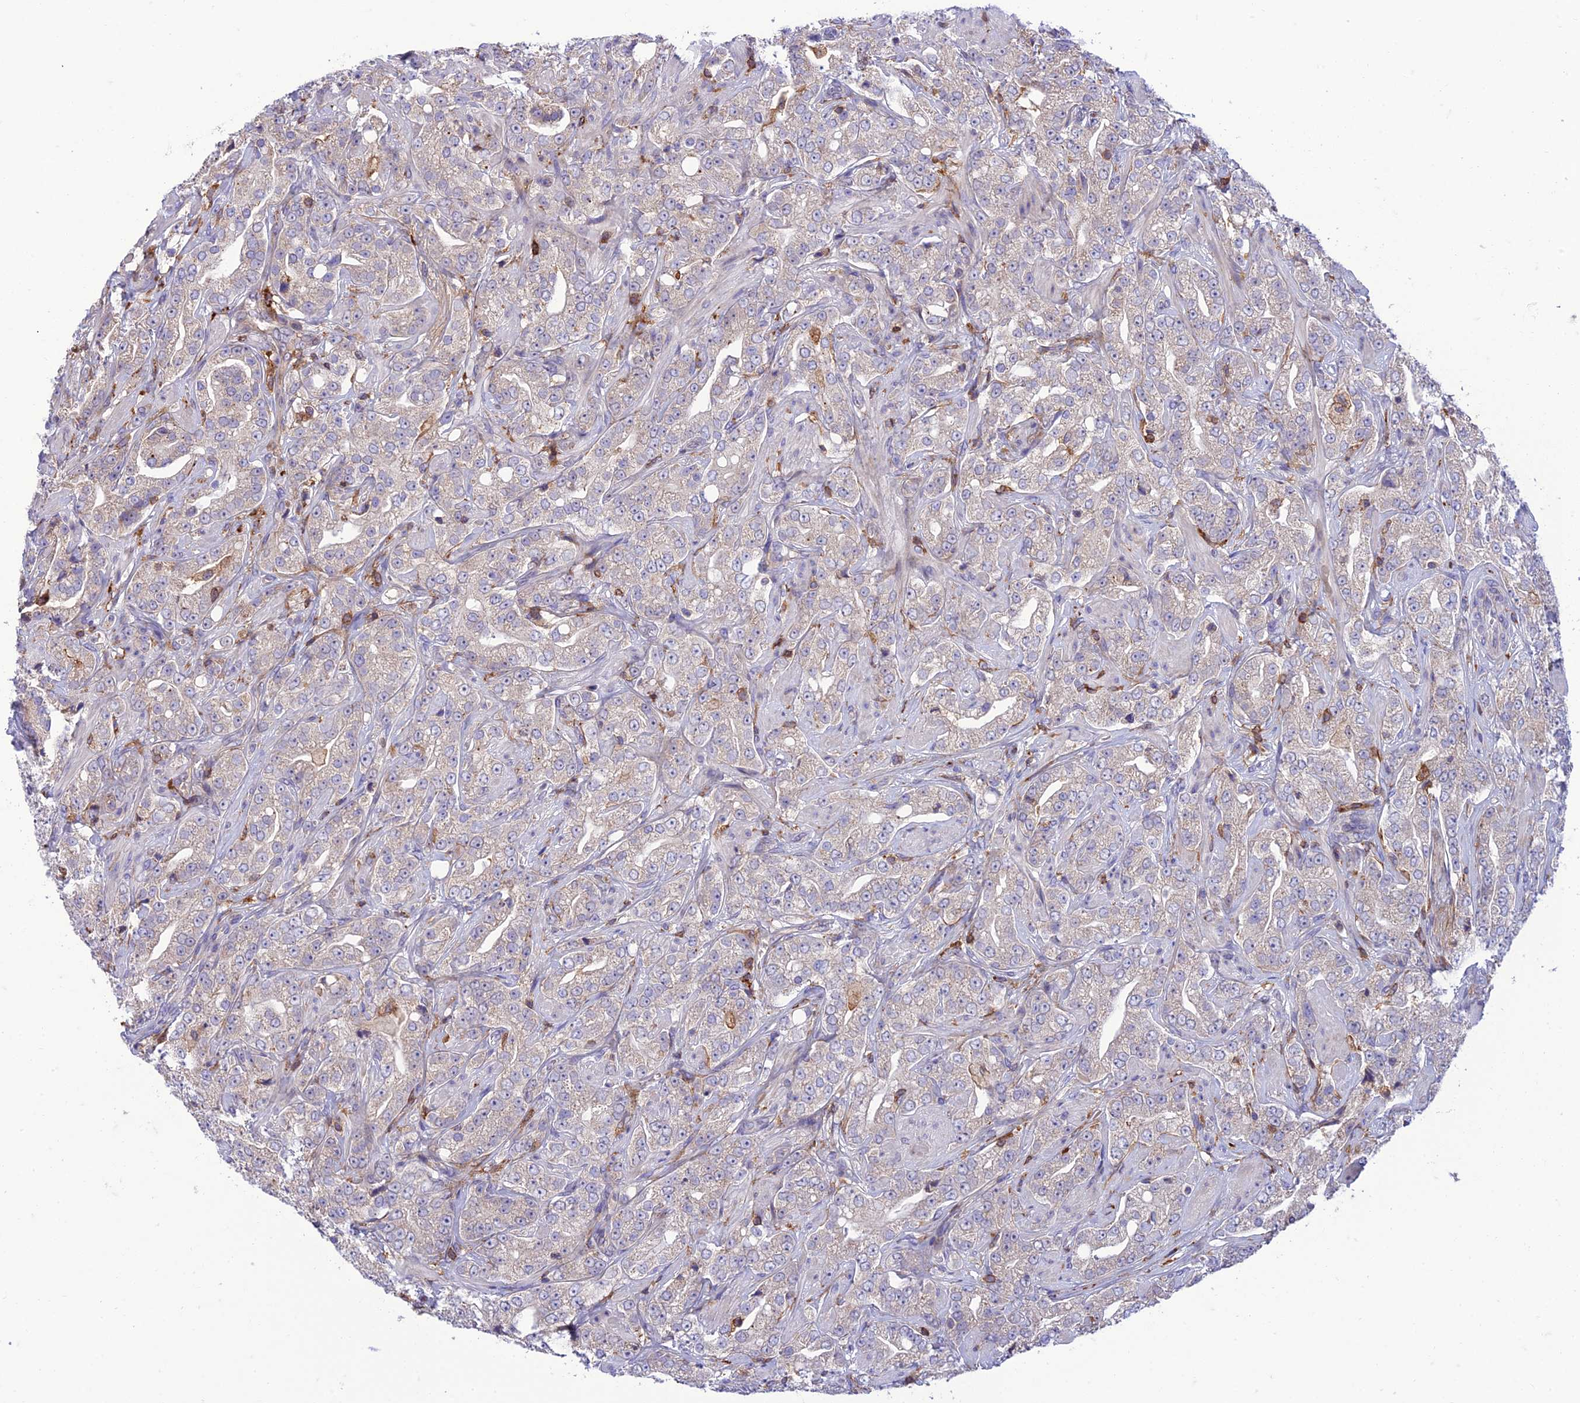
{"staining": {"intensity": "negative", "quantity": "none", "location": "none"}, "tissue": "prostate cancer", "cell_type": "Tumor cells", "image_type": "cancer", "snomed": [{"axis": "morphology", "description": "Adenocarcinoma, Low grade"}, {"axis": "topography", "description": "Prostate"}], "caption": "Immunohistochemistry histopathology image of human prostate low-grade adenocarcinoma stained for a protein (brown), which shows no staining in tumor cells.", "gene": "IRAK3", "patient": {"sex": "male", "age": 67}}